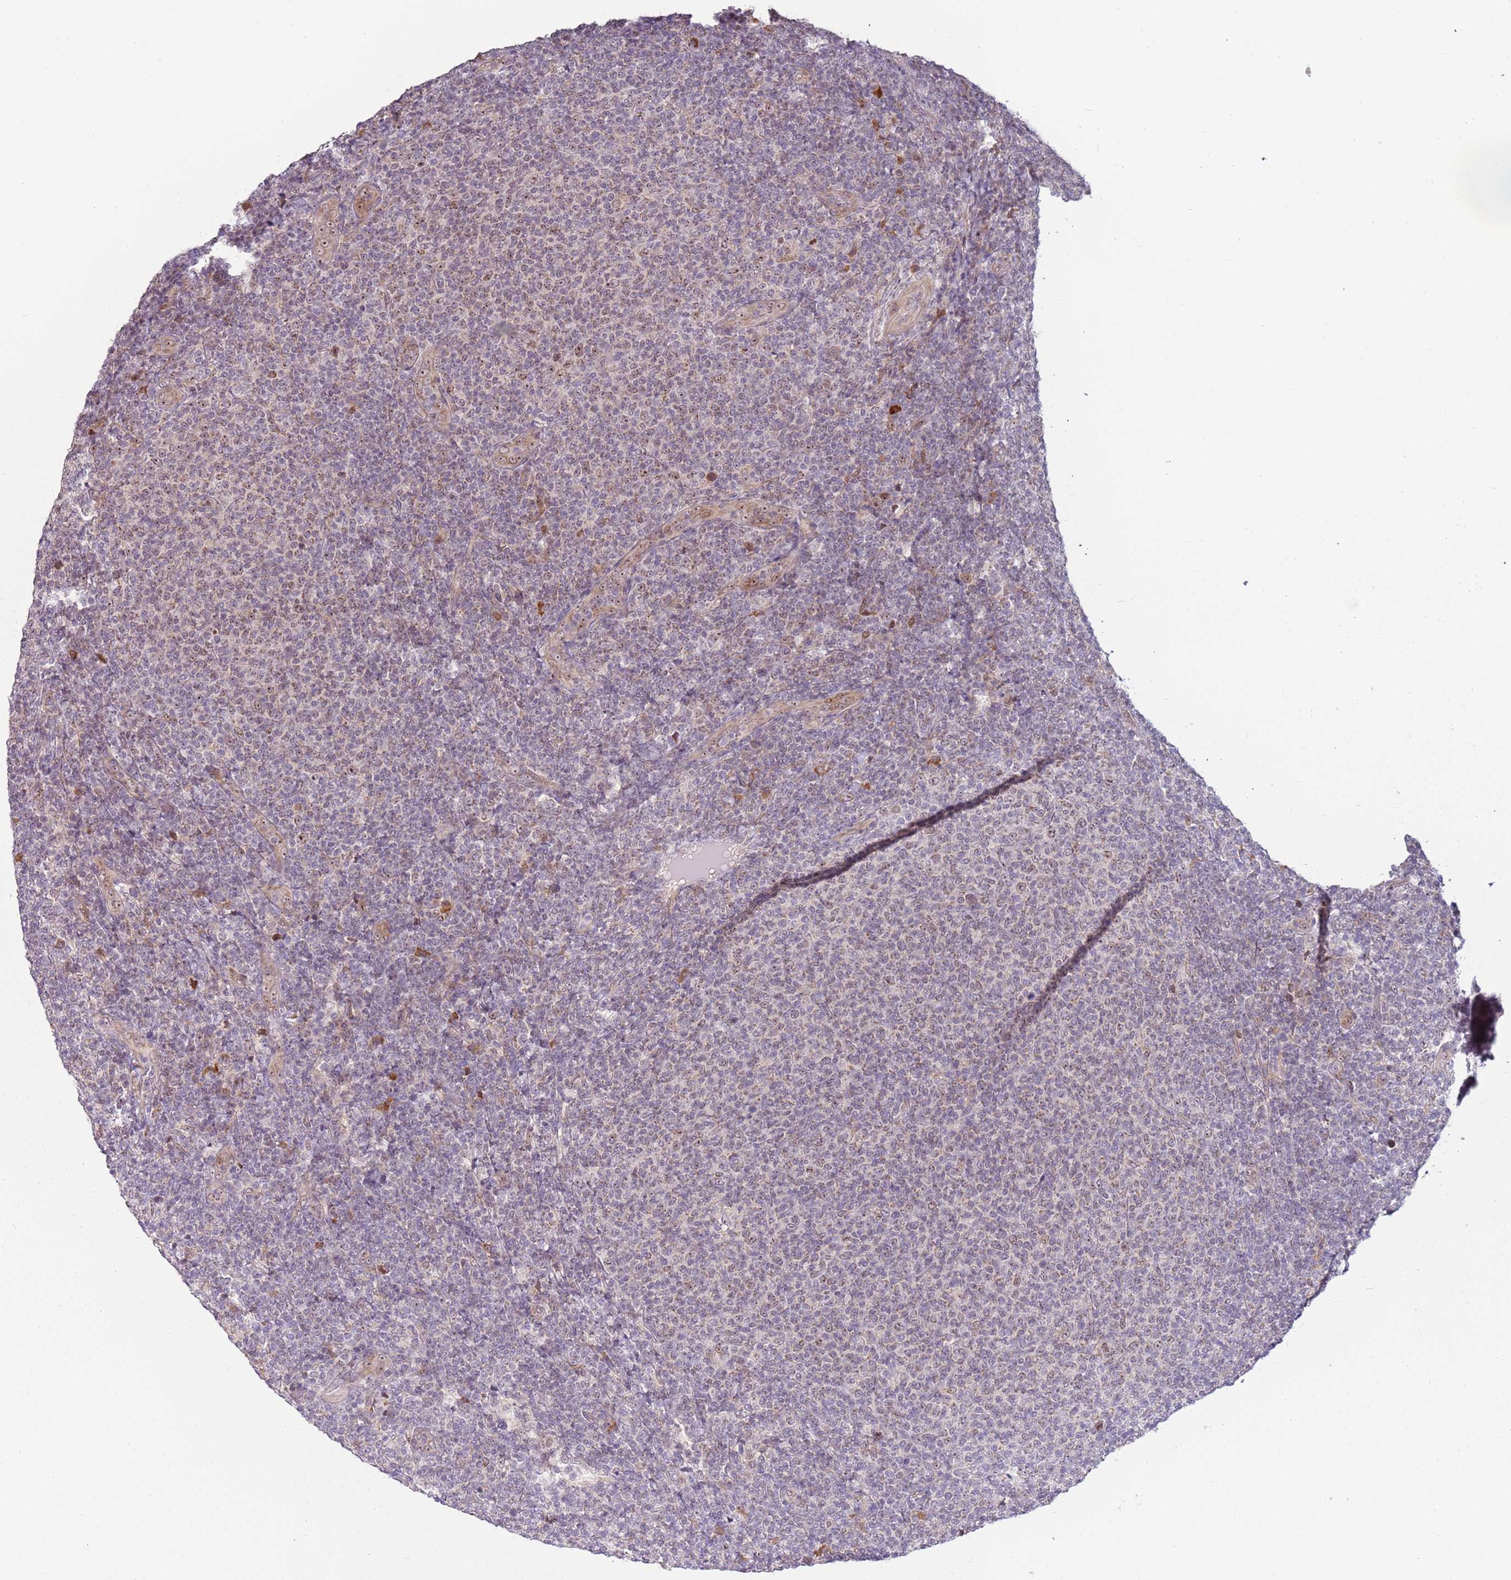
{"staining": {"intensity": "weak", "quantity": "25%-75%", "location": "nuclear"}, "tissue": "lymphoma", "cell_type": "Tumor cells", "image_type": "cancer", "snomed": [{"axis": "morphology", "description": "Malignant lymphoma, non-Hodgkin's type, Low grade"}, {"axis": "topography", "description": "Lymph node"}], "caption": "Lymphoma stained for a protein (brown) demonstrates weak nuclear positive staining in approximately 25%-75% of tumor cells.", "gene": "UCMA", "patient": {"sex": "male", "age": 66}}